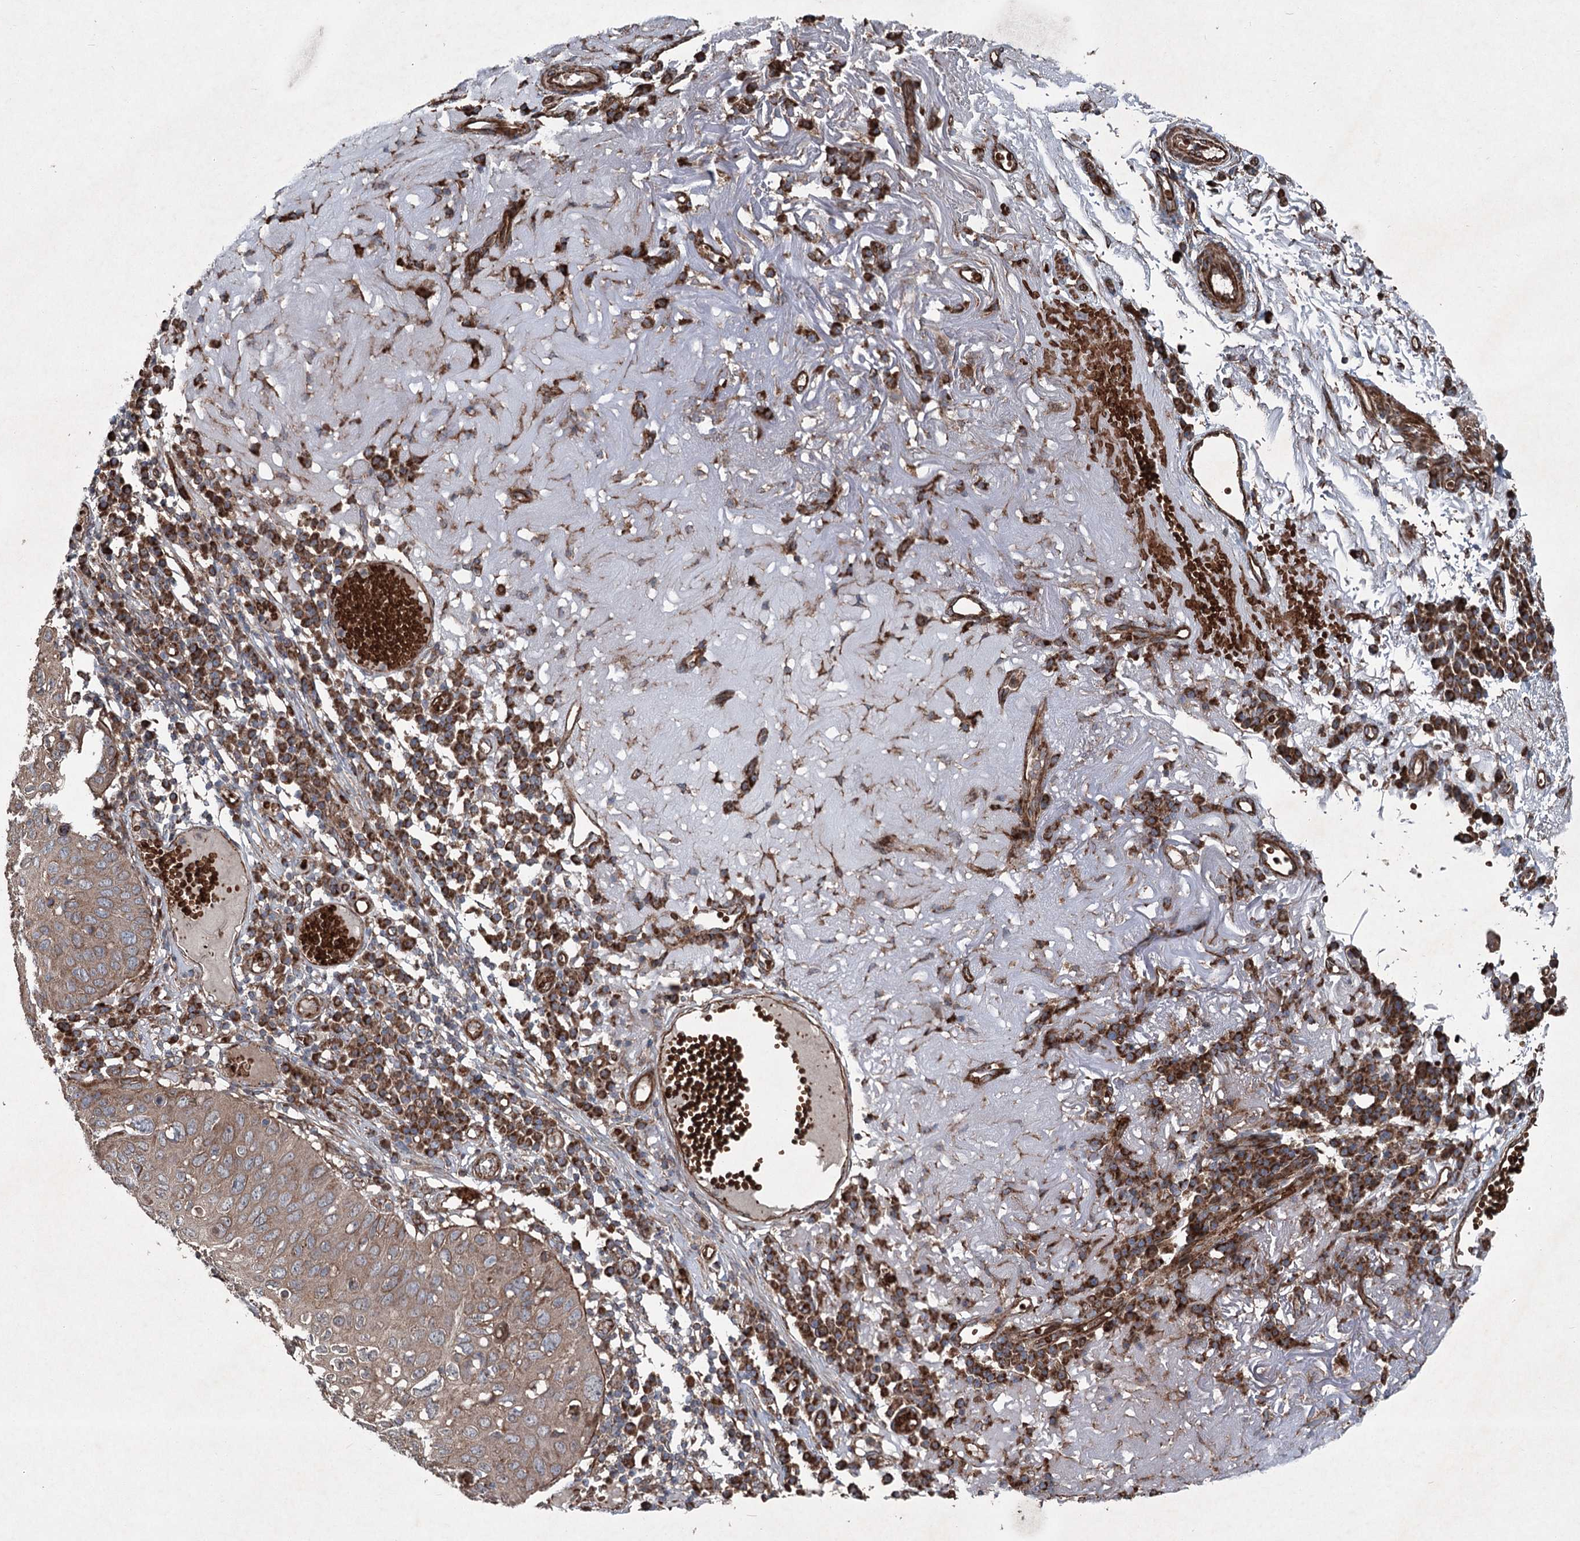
{"staining": {"intensity": "weak", "quantity": ">75%", "location": "cytoplasmic/membranous"}, "tissue": "skin cancer", "cell_type": "Tumor cells", "image_type": "cancer", "snomed": [{"axis": "morphology", "description": "Squamous cell carcinoma, NOS"}, {"axis": "topography", "description": "Skin"}], "caption": "Immunohistochemistry (IHC) (DAB) staining of skin cancer exhibits weak cytoplasmic/membranous protein positivity in about >75% of tumor cells.", "gene": "SERINC5", "patient": {"sex": "female", "age": 90}}